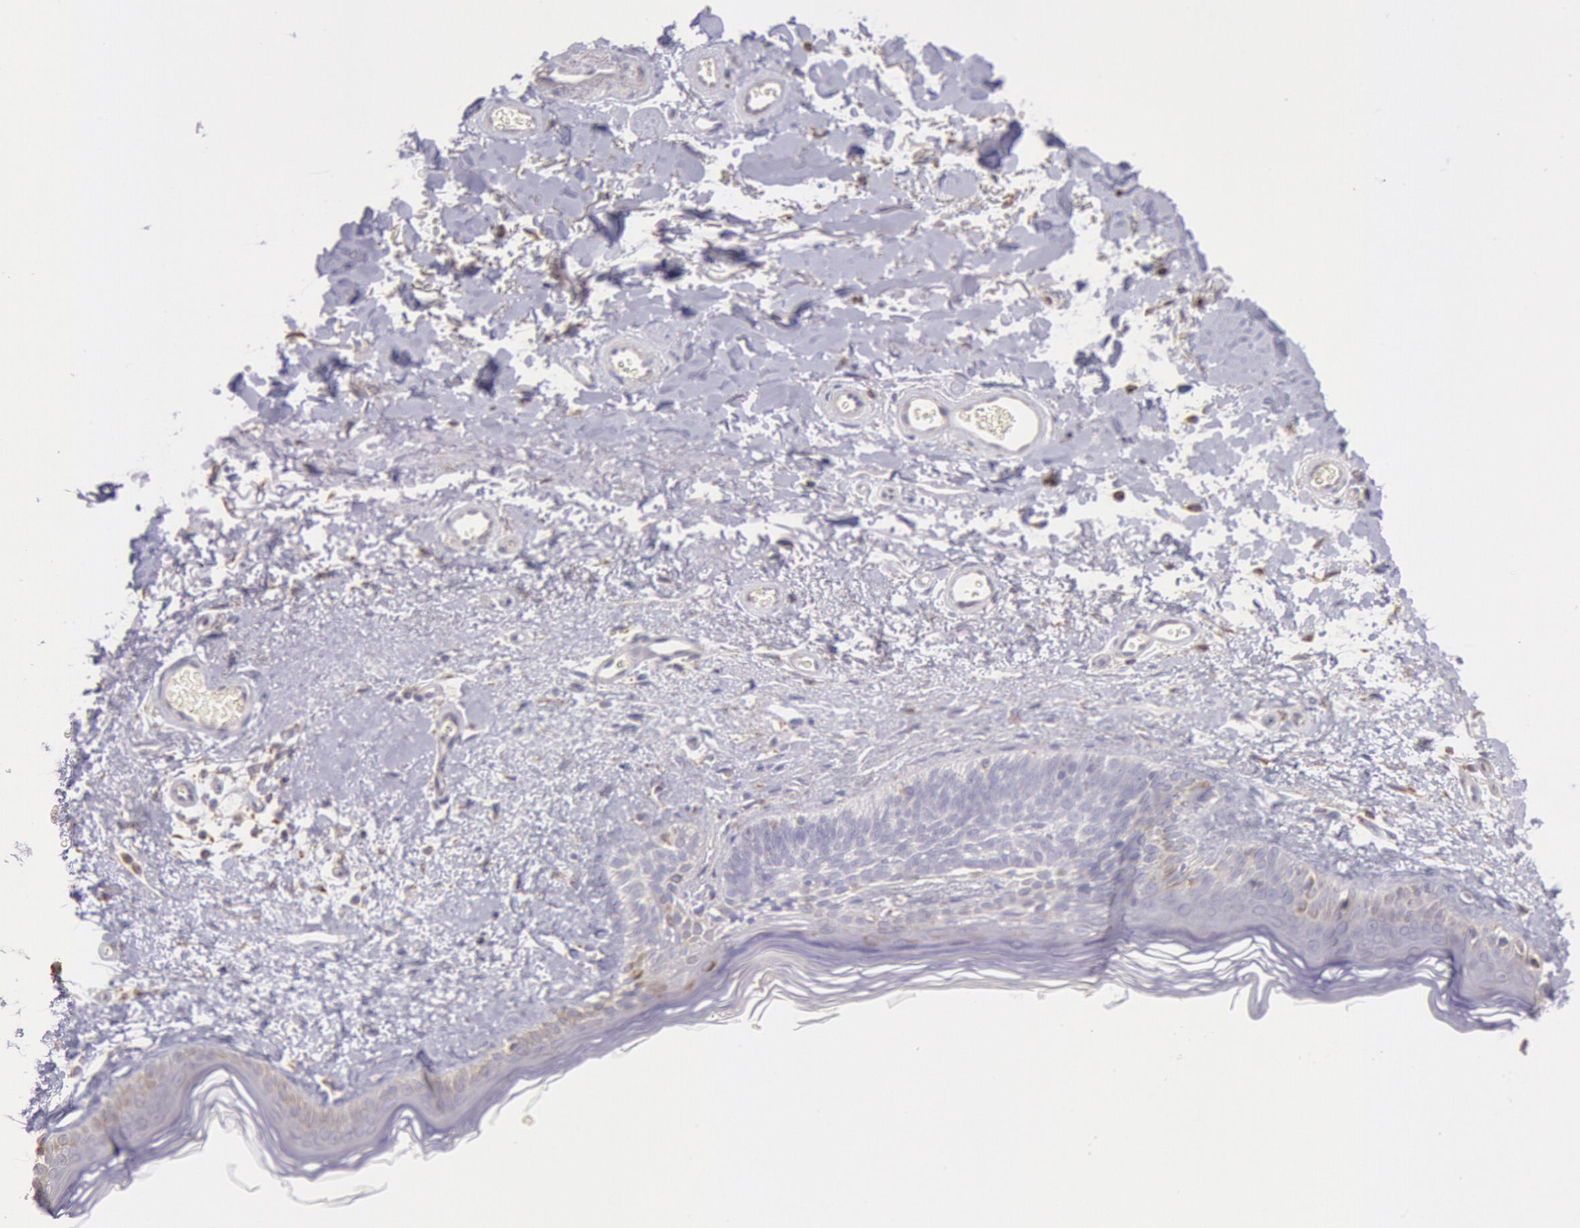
{"staining": {"intensity": "weak", "quantity": ">75%", "location": "cytoplasmic/membranous"}, "tissue": "skin", "cell_type": "Fibroblasts", "image_type": "normal", "snomed": [{"axis": "morphology", "description": "Normal tissue, NOS"}, {"axis": "topography", "description": "Skin"}], "caption": "The histopathology image shows a brown stain indicating the presence of a protein in the cytoplasmic/membranous of fibroblasts in skin. (DAB IHC with brightfield microscopy, high magnification).", "gene": "FRMD6", "patient": {"sex": "male", "age": 63}}